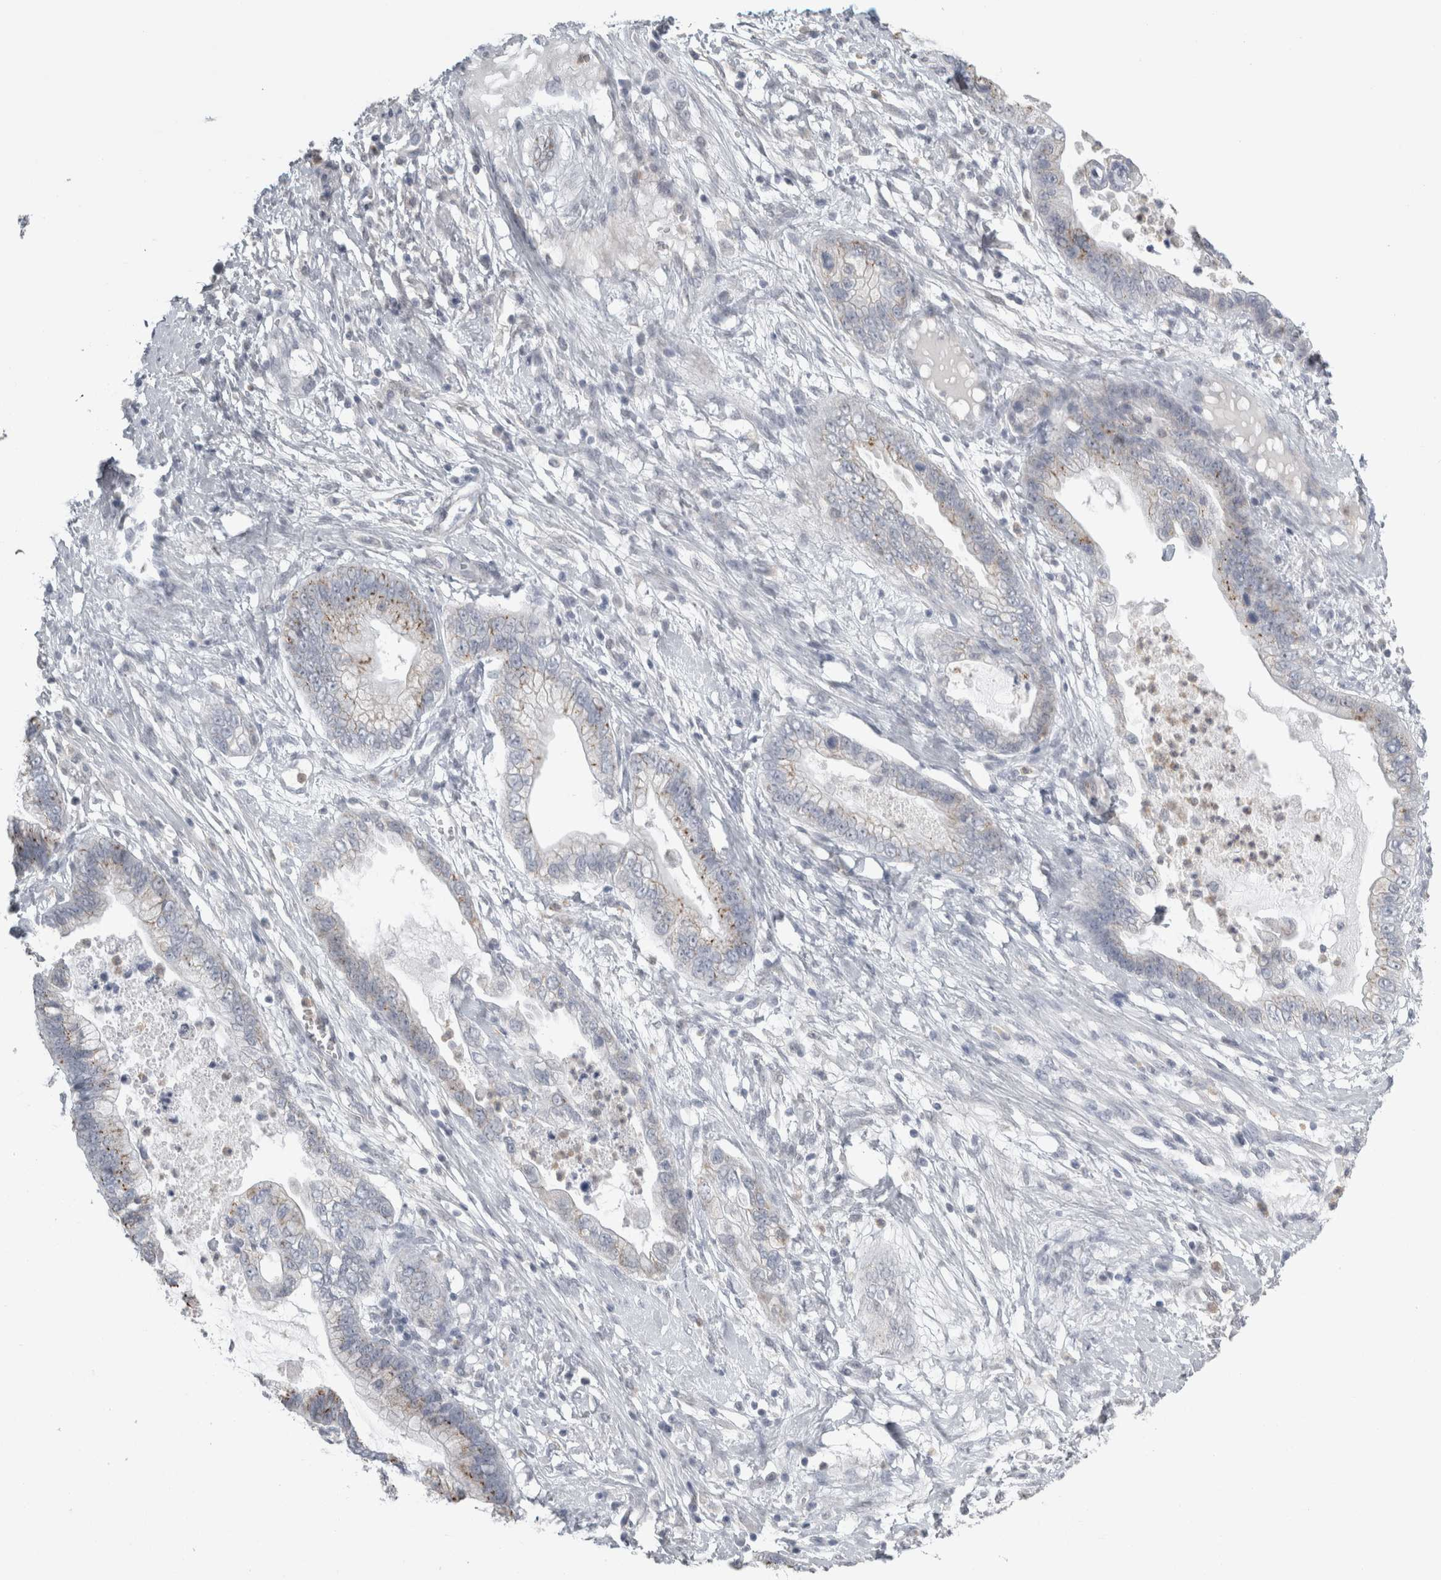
{"staining": {"intensity": "moderate", "quantity": "25%-75%", "location": "cytoplasmic/membranous"}, "tissue": "cervical cancer", "cell_type": "Tumor cells", "image_type": "cancer", "snomed": [{"axis": "morphology", "description": "Adenocarcinoma, NOS"}, {"axis": "topography", "description": "Cervix"}], "caption": "There is medium levels of moderate cytoplasmic/membranous expression in tumor cells of cervical cancer (adenocarcinoma), as demonstrated by immunohistochemical staining (brown color).", "gene": "PLIN1", "patient": {"sex": "female", "age": 44}}